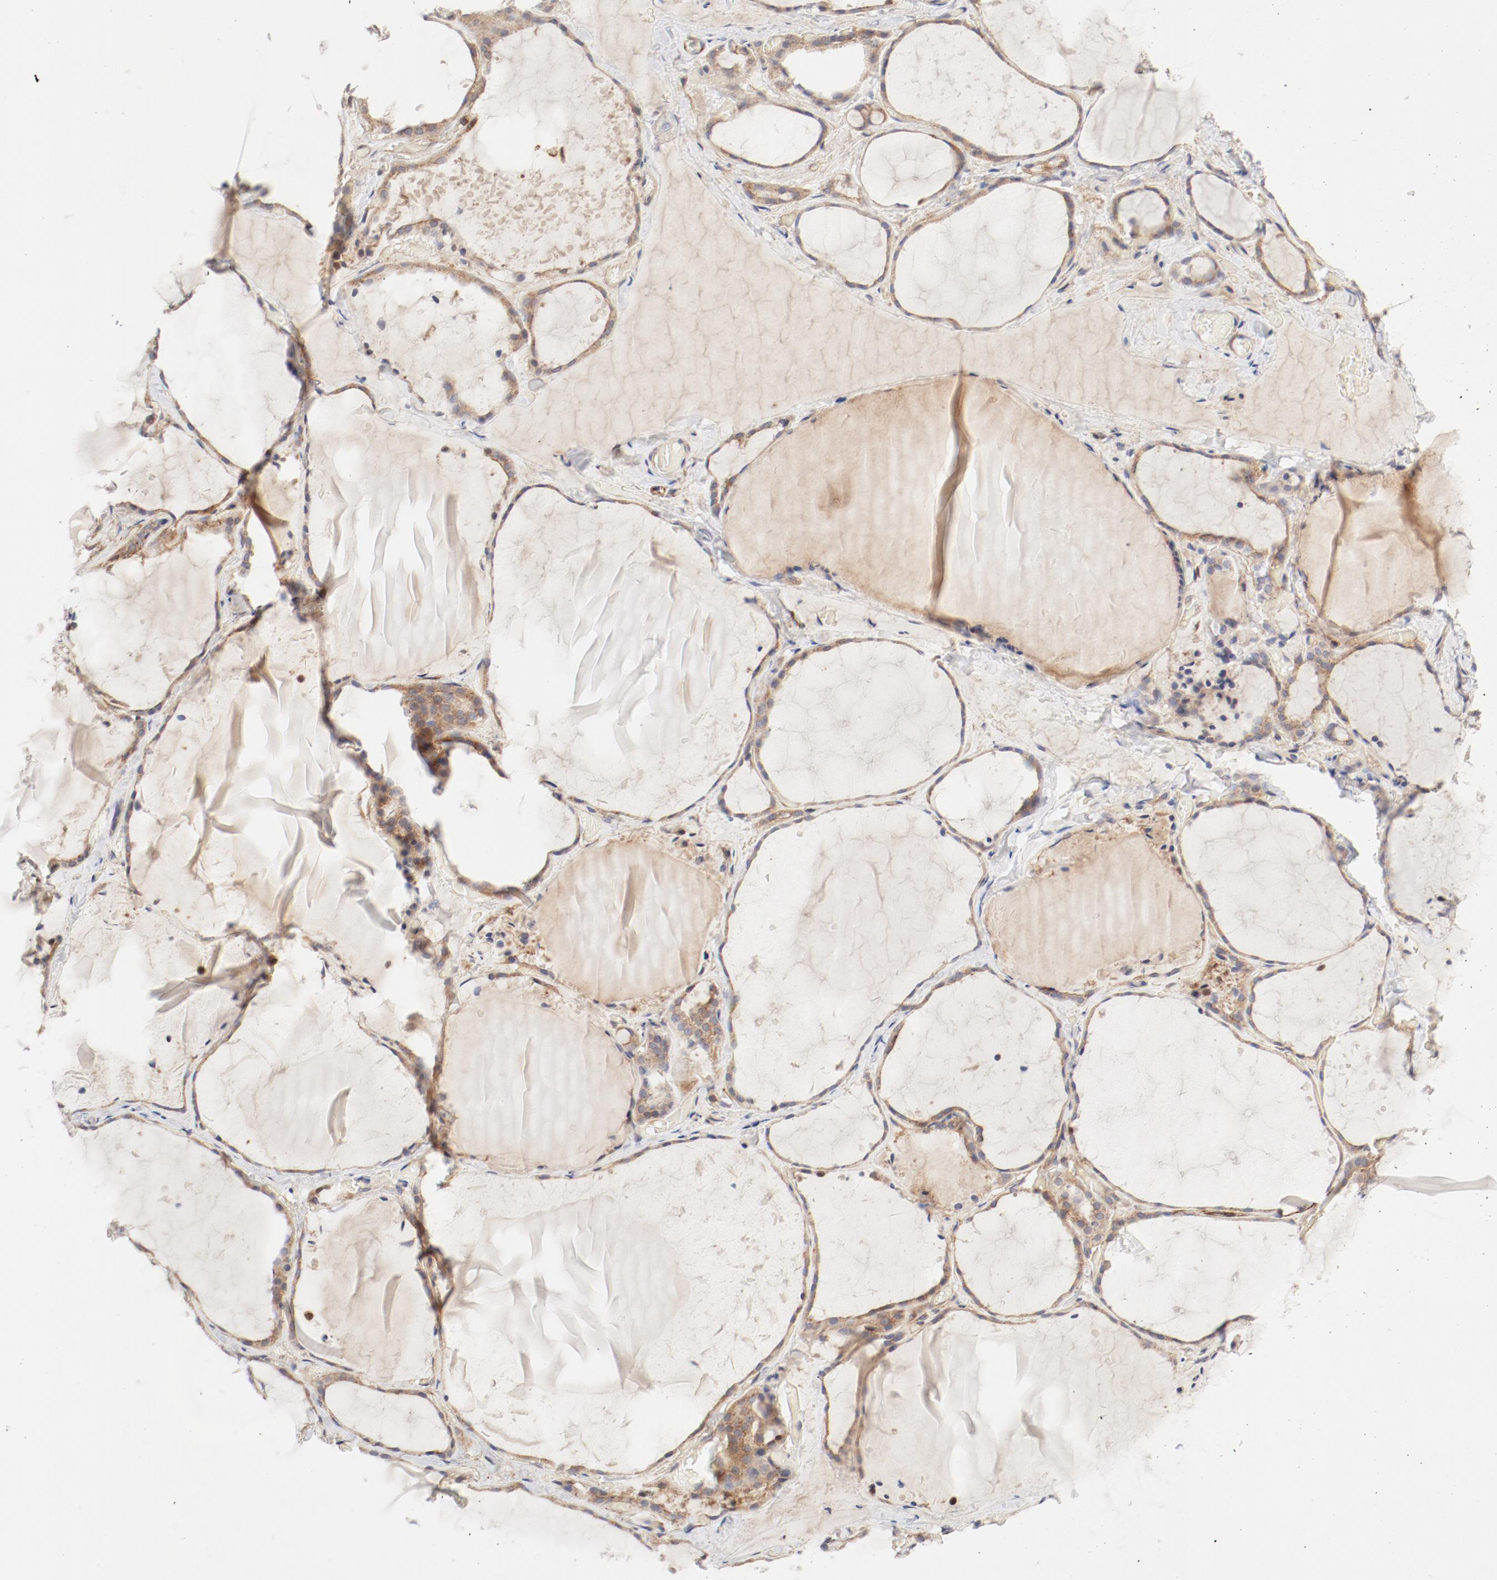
{"staining": {"intensity": "moderate", "quantity": ">75%", "location": "cytoplasmic/membranous"}, "tissue": "thyroid gland", "cell_type": "Glandular cells", "image_type": "normal", "snomed": [{"axis": "morphology", "description": "Normal tissue, NOS"}, {"axis": "topography", "description": "Thyroid gland"}], "caption": "An image of human thyroid gland stained for a protein displays moderate cytoplasmic/membranous brown staining in glandular cells.", "gene": "AP2A1", "patient": {"sex": "female", "age": 22}}